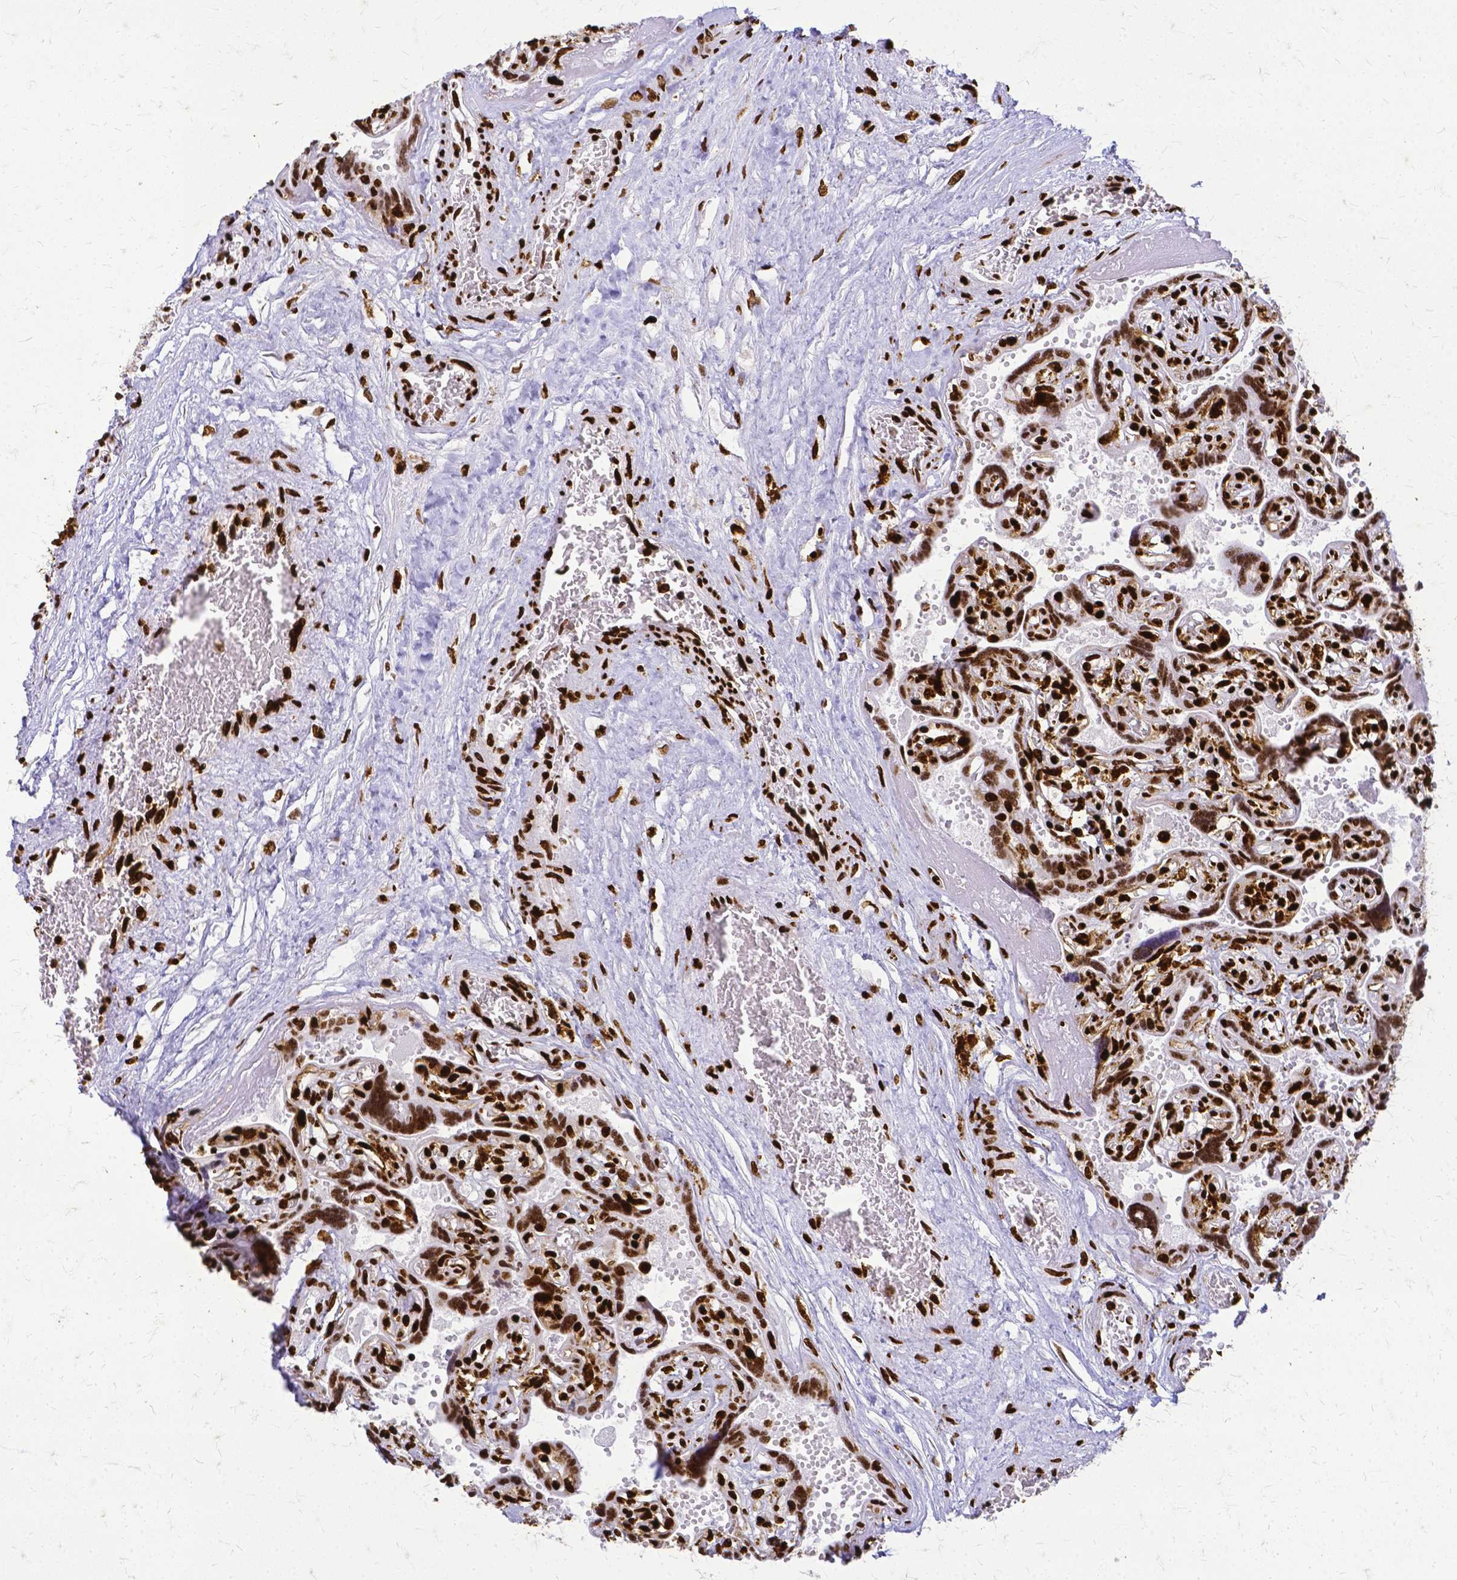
{"staining": {"intensity": "strong", "quantity": ">75%", "location": "nuclear"}, "tissue": "placenta", "cell_type": "Decidual cells", "image_type": "normal", "snomed": [{"axis": "morphology", "description": "Normal tissue, NOS"}, {"axis": "topography", "description": "Placenta"}], "caption": "This photomicrograph shows normal placenta stained with IHC to label a protein in brown. The nuclear of decidual cells show strong positivity for the protein. Nuclei are counter-stained blue.", "gene": "SFPQ", "patient": {"sex": "female", "age": 32}}